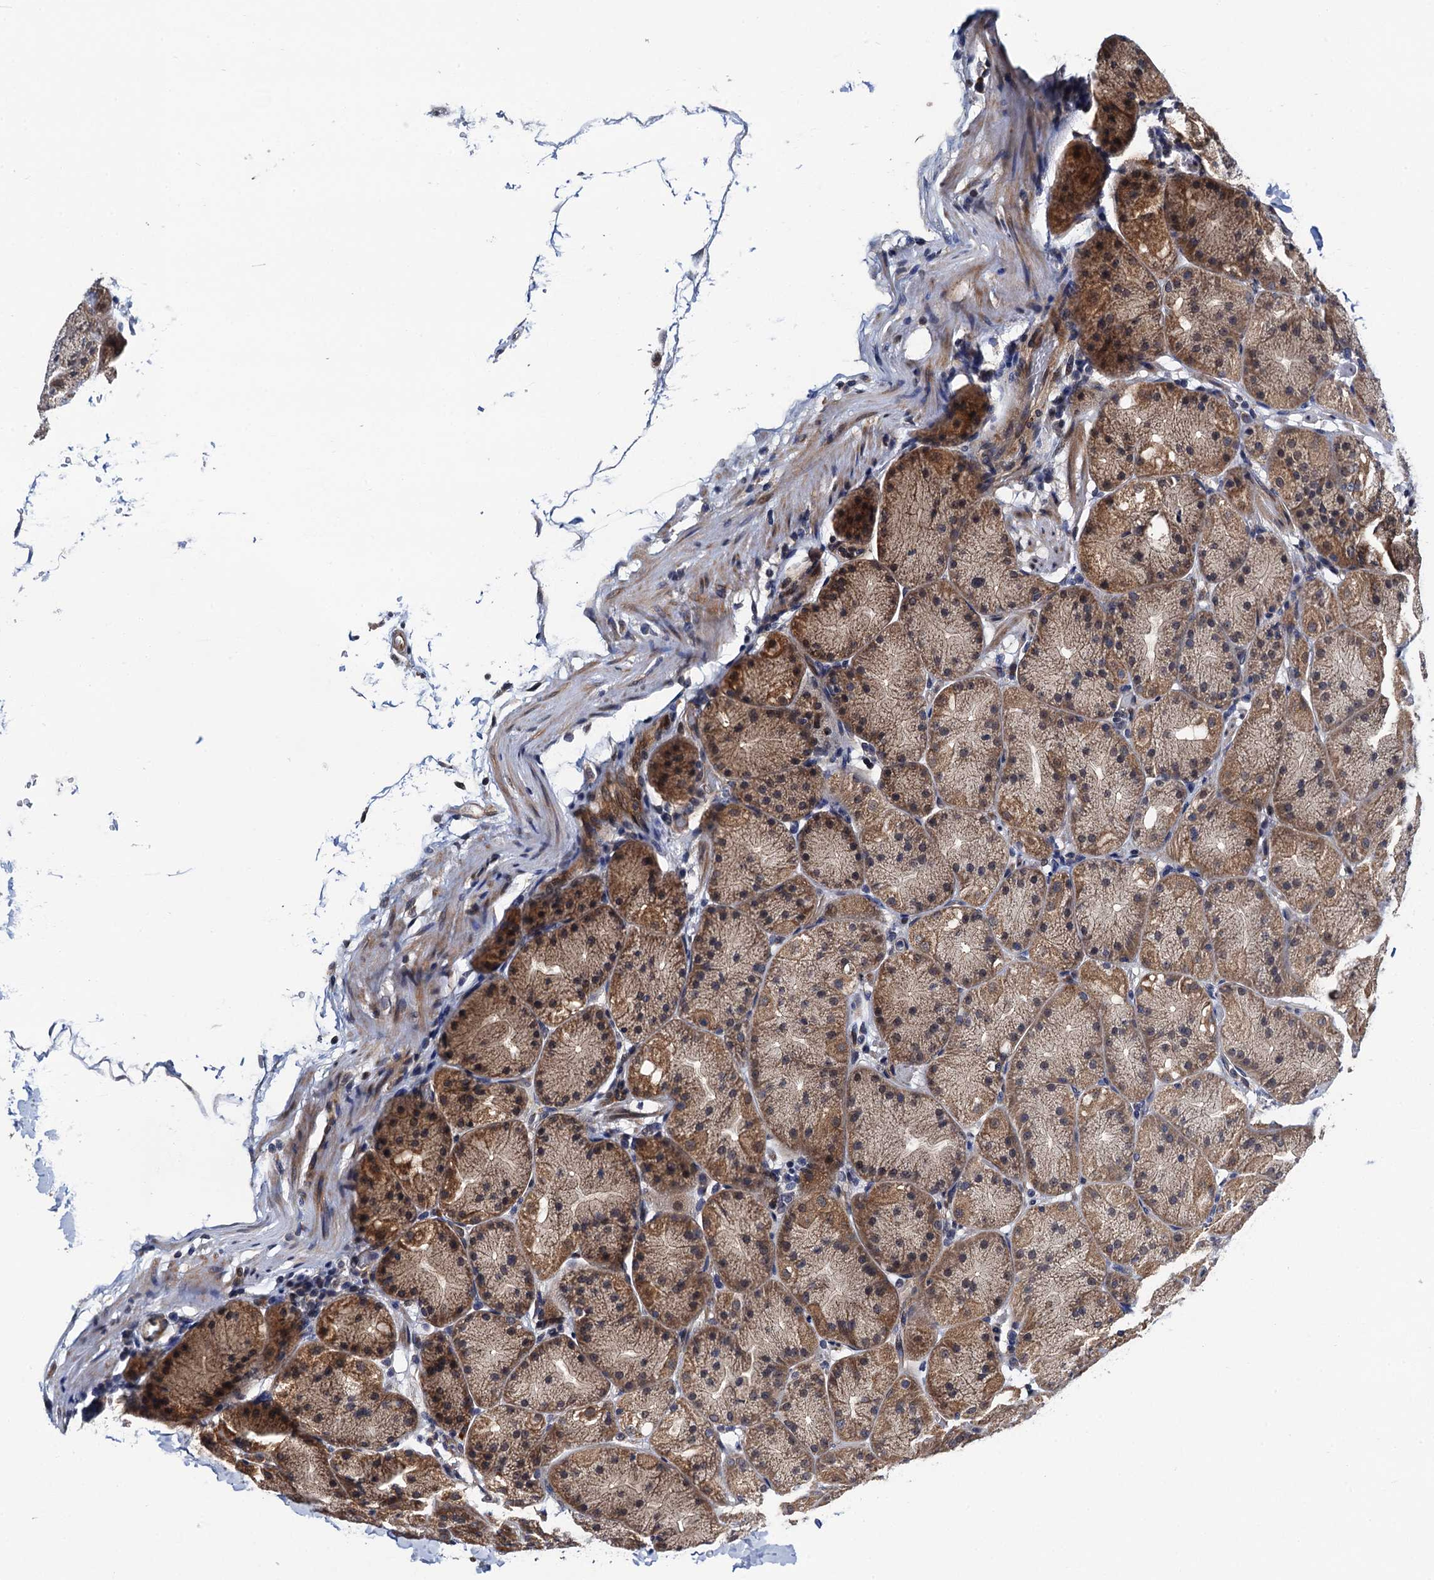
{"staining": {"intensity": "strong", "quantity": ">75%", "location": "cytoplasmic/membranous,nuclear"}, "tissue": "stomach", "cell_type": "Glandular cells", "image_type": "normal", "snomed": [{"axis": "morphology", "description": "Normal tissue, NOS"}, {"axis": "topography", "description": "Stomach, upper"}, {"axis": "topography", "description": "Stomach"}], "caption": "An image of human stomach stained for a protein reveals strong cytoplasmic/membranous,nuclear brown staining in glandular cells. (DAB = brown stain, brightfield microscopy at high magnification).", "gene": "NAA16", "patient": {"sex": "male", "age": 48}}